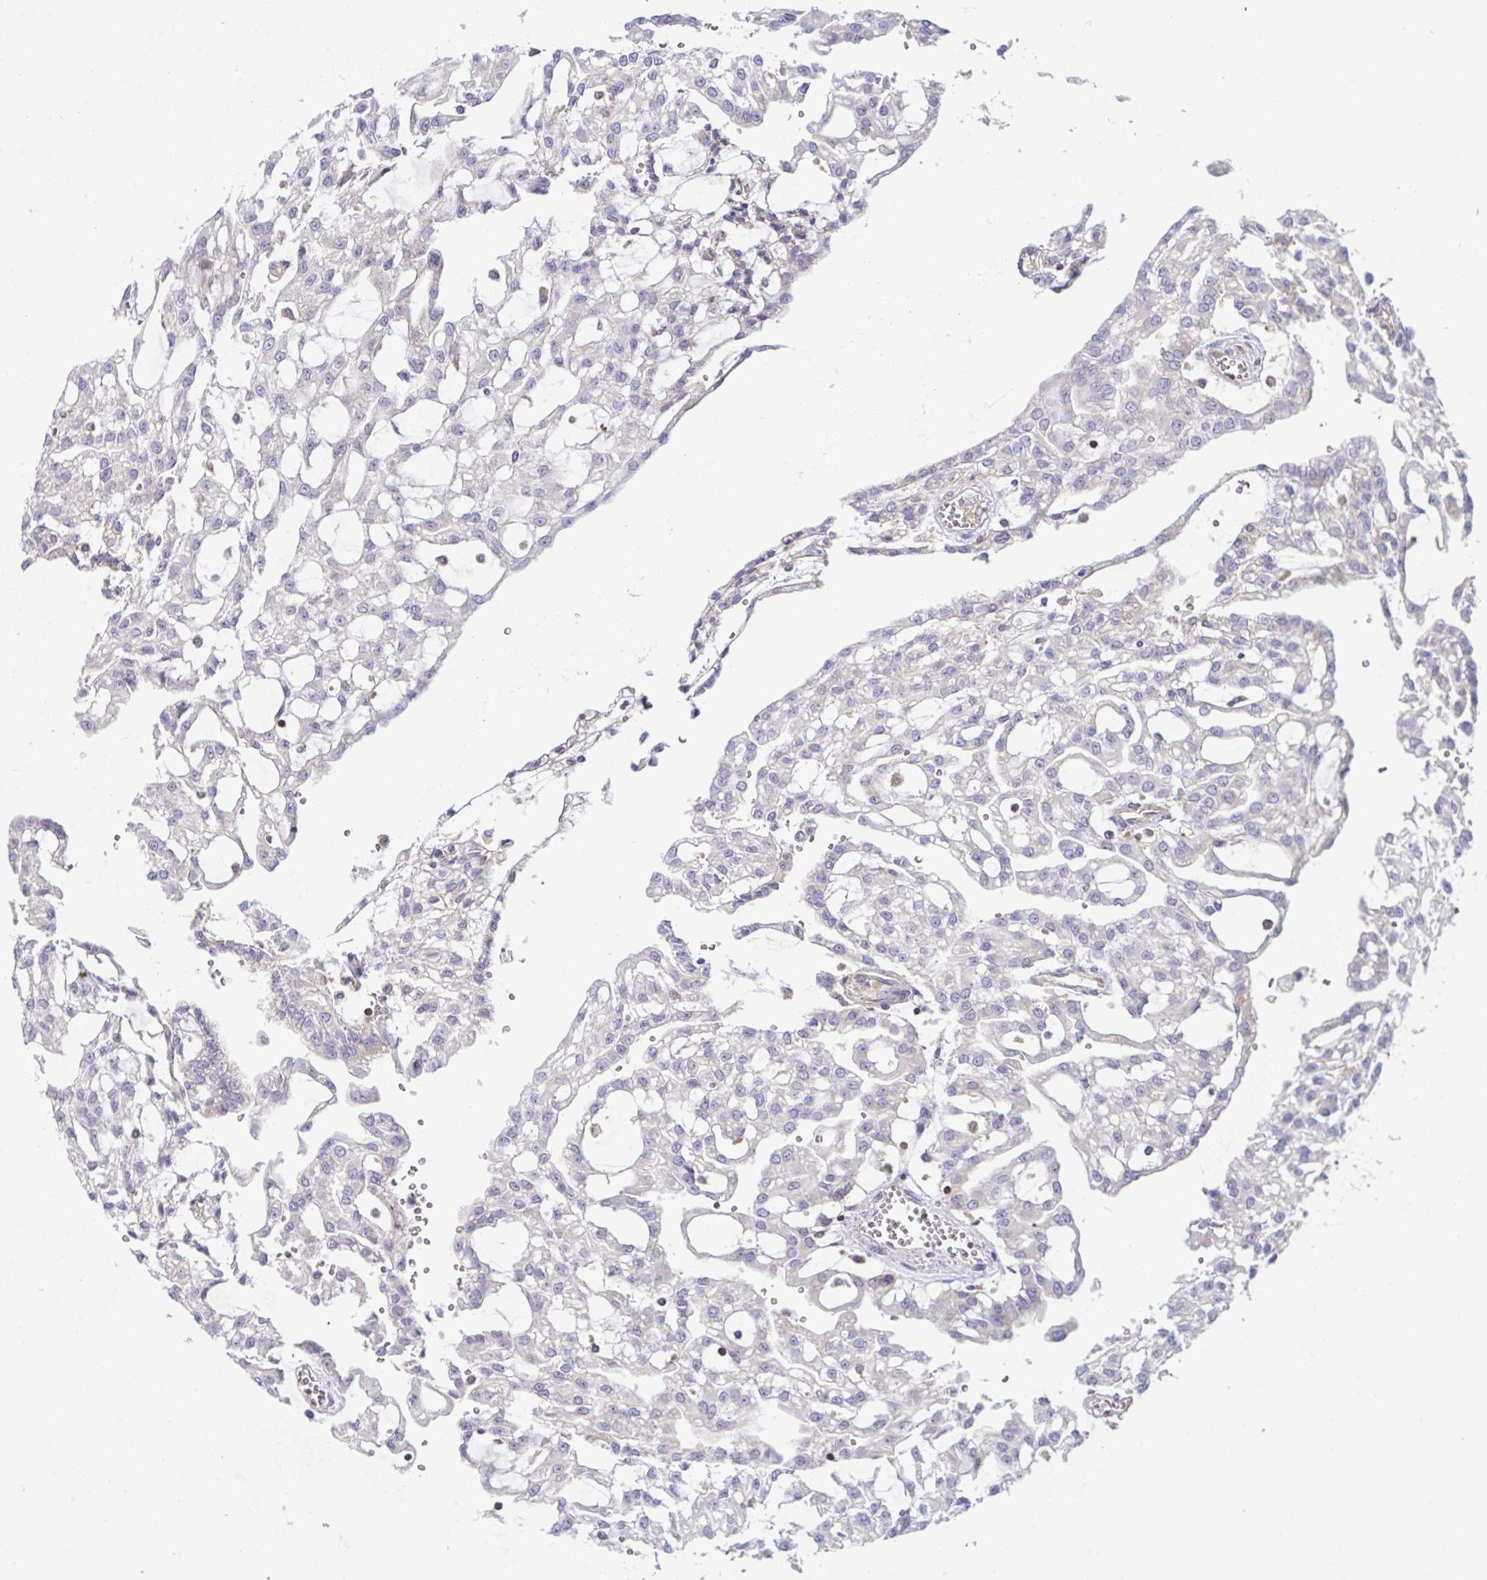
{"staining": {"intensity": "negative", "quantity": "none", "location": "none"}, "tissue": "renal cancer", "cell_type": "Tumor cells", "image_type": "cancer", "snomed": [{"axis": "morphology", "description": "Adenocarcinoma, NOS"}, {"axis": "topography", "description": "Kidney"}], "caption": "Adenocarcinoma (renal) was stained to show a protein in brown. There is no significant staining in tumor cells.", "gene": "TSC22D3", "patient": {"sex": "male", "age": 63}}